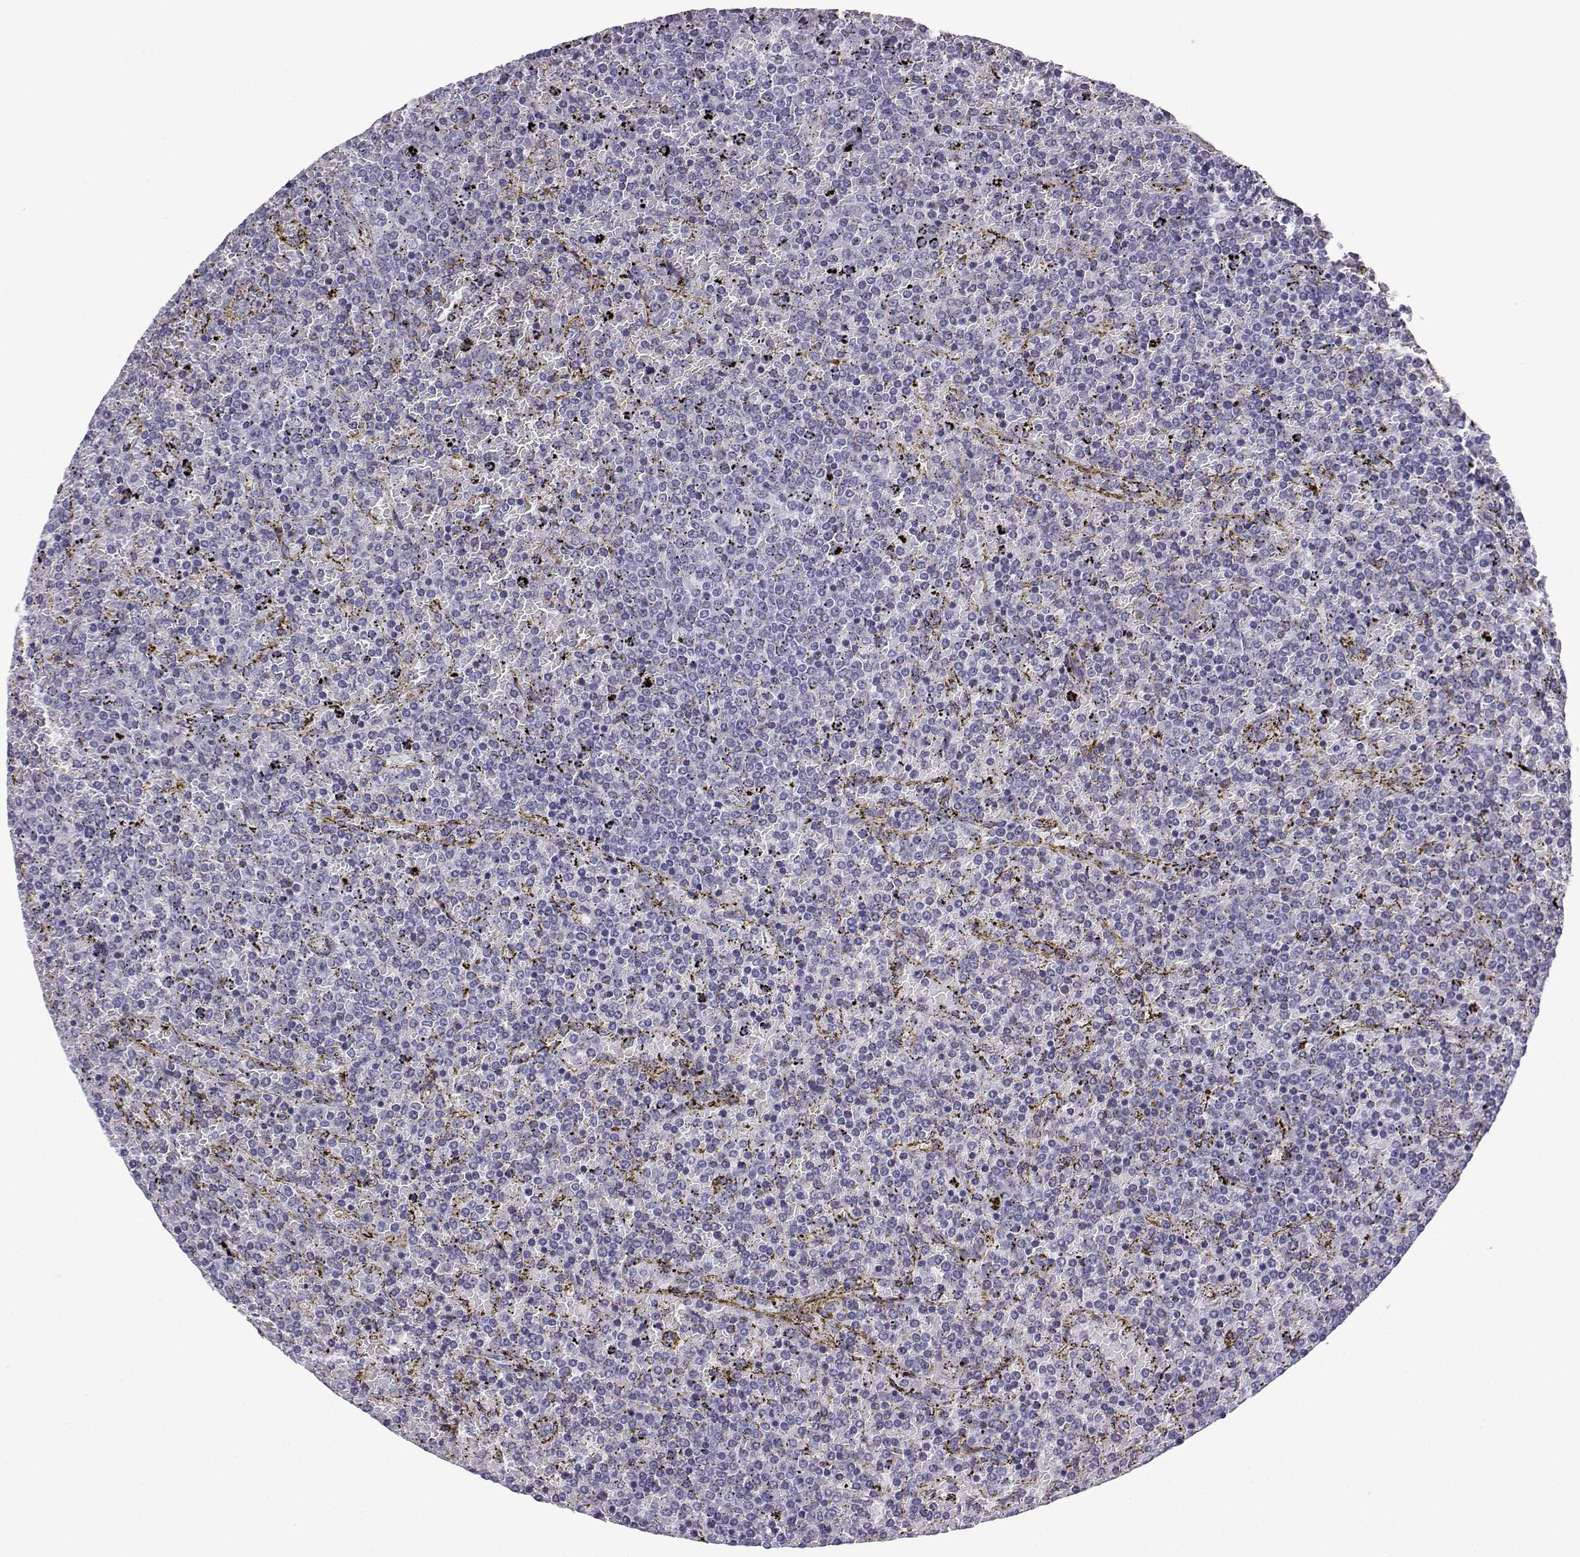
{"staining": {"intensity": "negative", "quantity": "none", "location": "none"}, "tissue": "lymphoma", "cell_type": "Tumor cells", "image_type": "cancer", "snomed": [{"axis": "morphology", "description": "Malignant lymphoma, non-Hodgkin's type, Low grade"}, {"axis": "topography", "description": "Spleen"}], "caption": "High power microscopy photomicrograph of an immunohistochemistry (IHC) histopathology image of low-grade malignant lymphoma, non-Hodgkin's type, revealing no significant expression in tumor cells.", "gene": "MRGBP", "patient": {"sex": "female", "age": 77}}